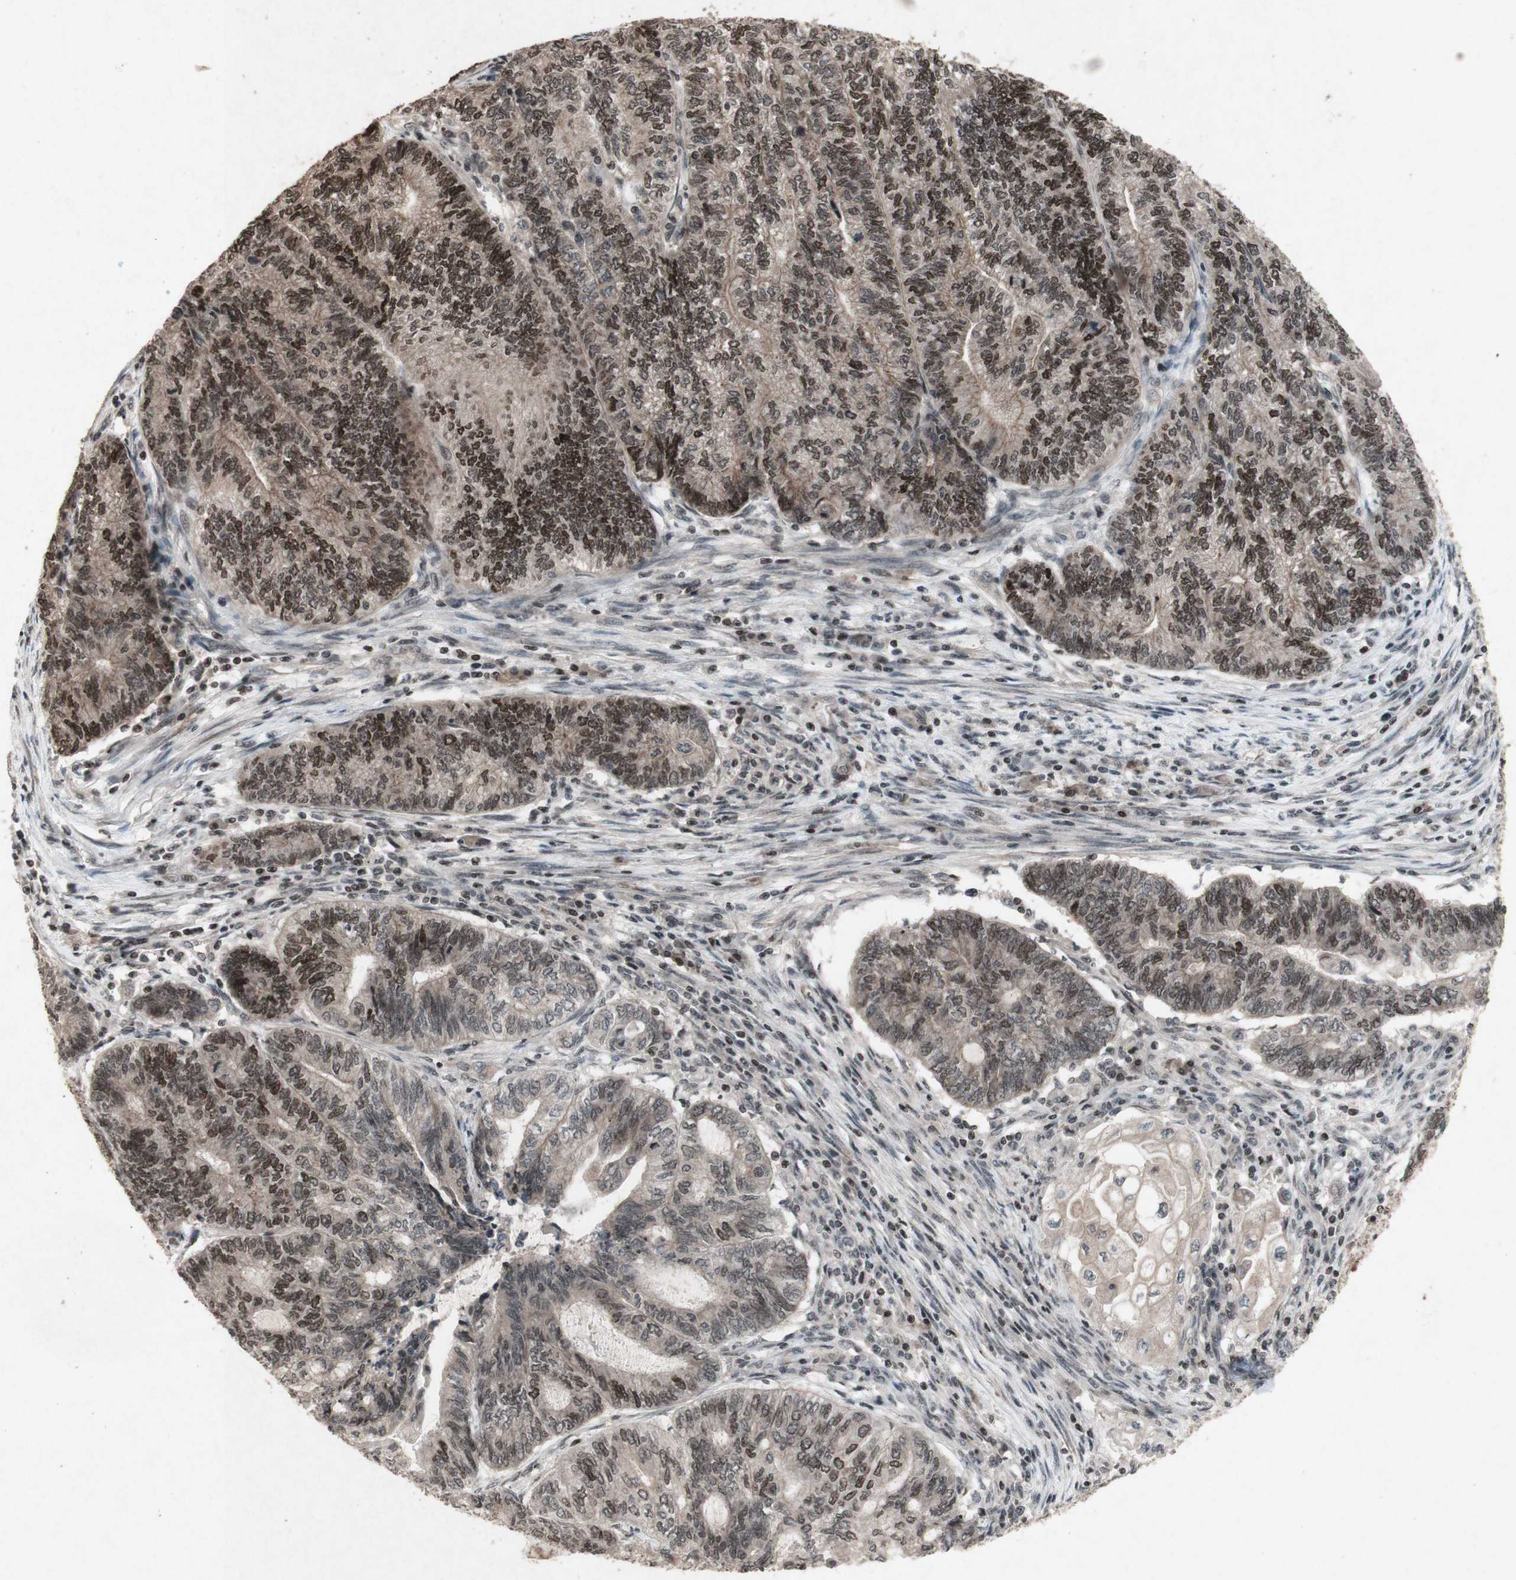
{"staining": {"intensity": "moderate", "quantity": ">75%", "location": "cytoplasmic/membranous,nuclear"}, "tissue": "endometrial cancer", "cell_type": "Tumor cells", "image_type": "cancer", "snomed": [{"axis": "morphology", "description": "Adenocarcinoma, NOS"}, {"axis": "topography", "description": "Uterus"}, {"axis": "topography", "description": "Endometrium"}], "caption": "Moderate cytoplasmic/membranous and nuclear protein positivity is seen in approximately >75% of tumor cells in adenocarcinoma (endometrial).", "gene": "PLXNA1", "patient": {"sex": "female", "age": 70}}